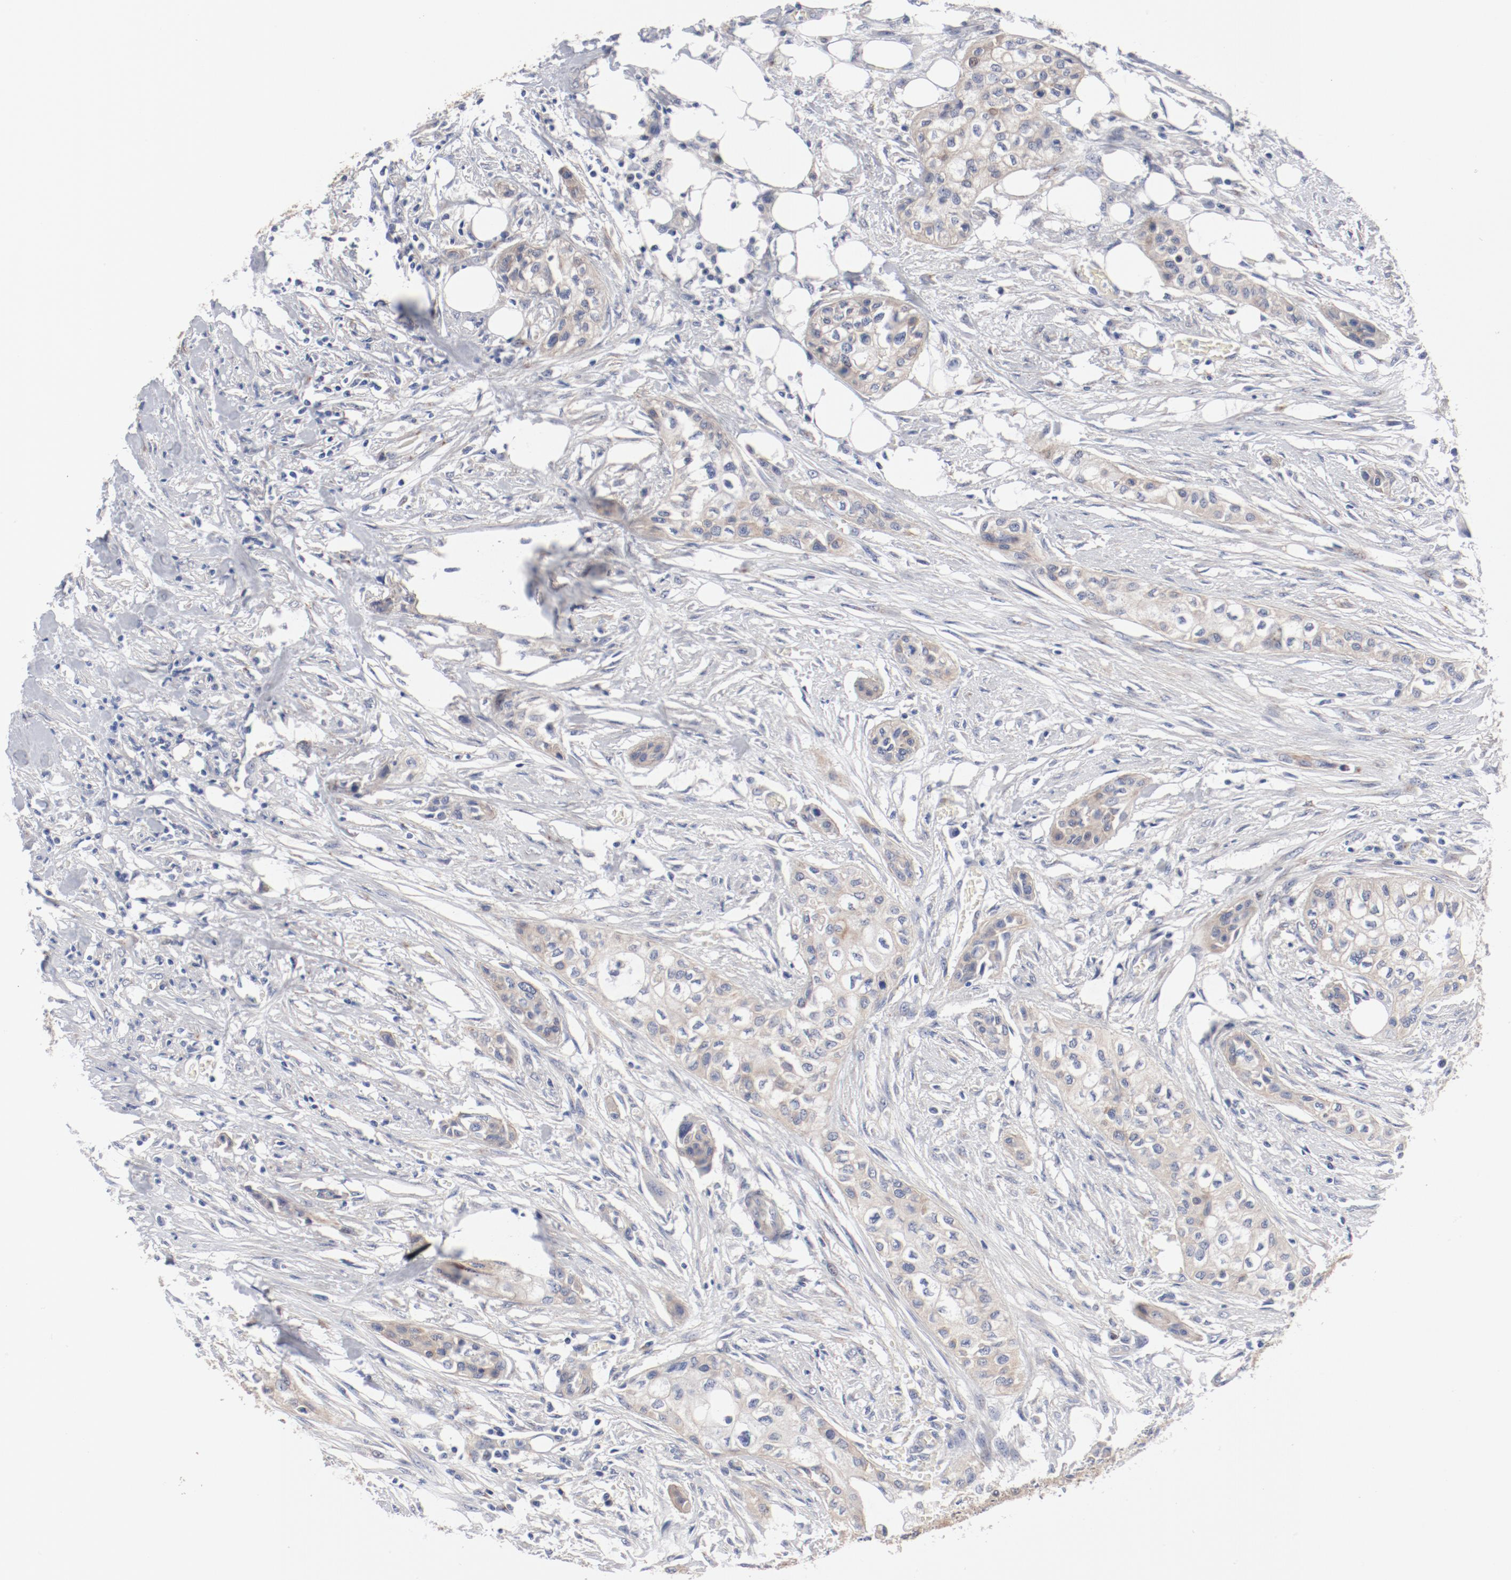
{"staining": {"intensity": "weak", "quantity": ">75%", "location": "cytoplasmic/membranous"}, "tissue": "urothelial cancer", "cell_type": "Tumor cells", "image_type": "cancer", "snomed": [{"axis": "morphology", "description": "Urothelial carcinoma, High grade"}, {"axis": "topography", "description": "Urinary bladder"}], "caption": "Urothelial carcinoma (high-grade) was stained to show a protein in brown. There is low levels of weak cytoplasmic/membranous positivity in approximately >75% of tumor cells.", "gene": "GPR143", "patient": {"sex": "male", "age": 74}}